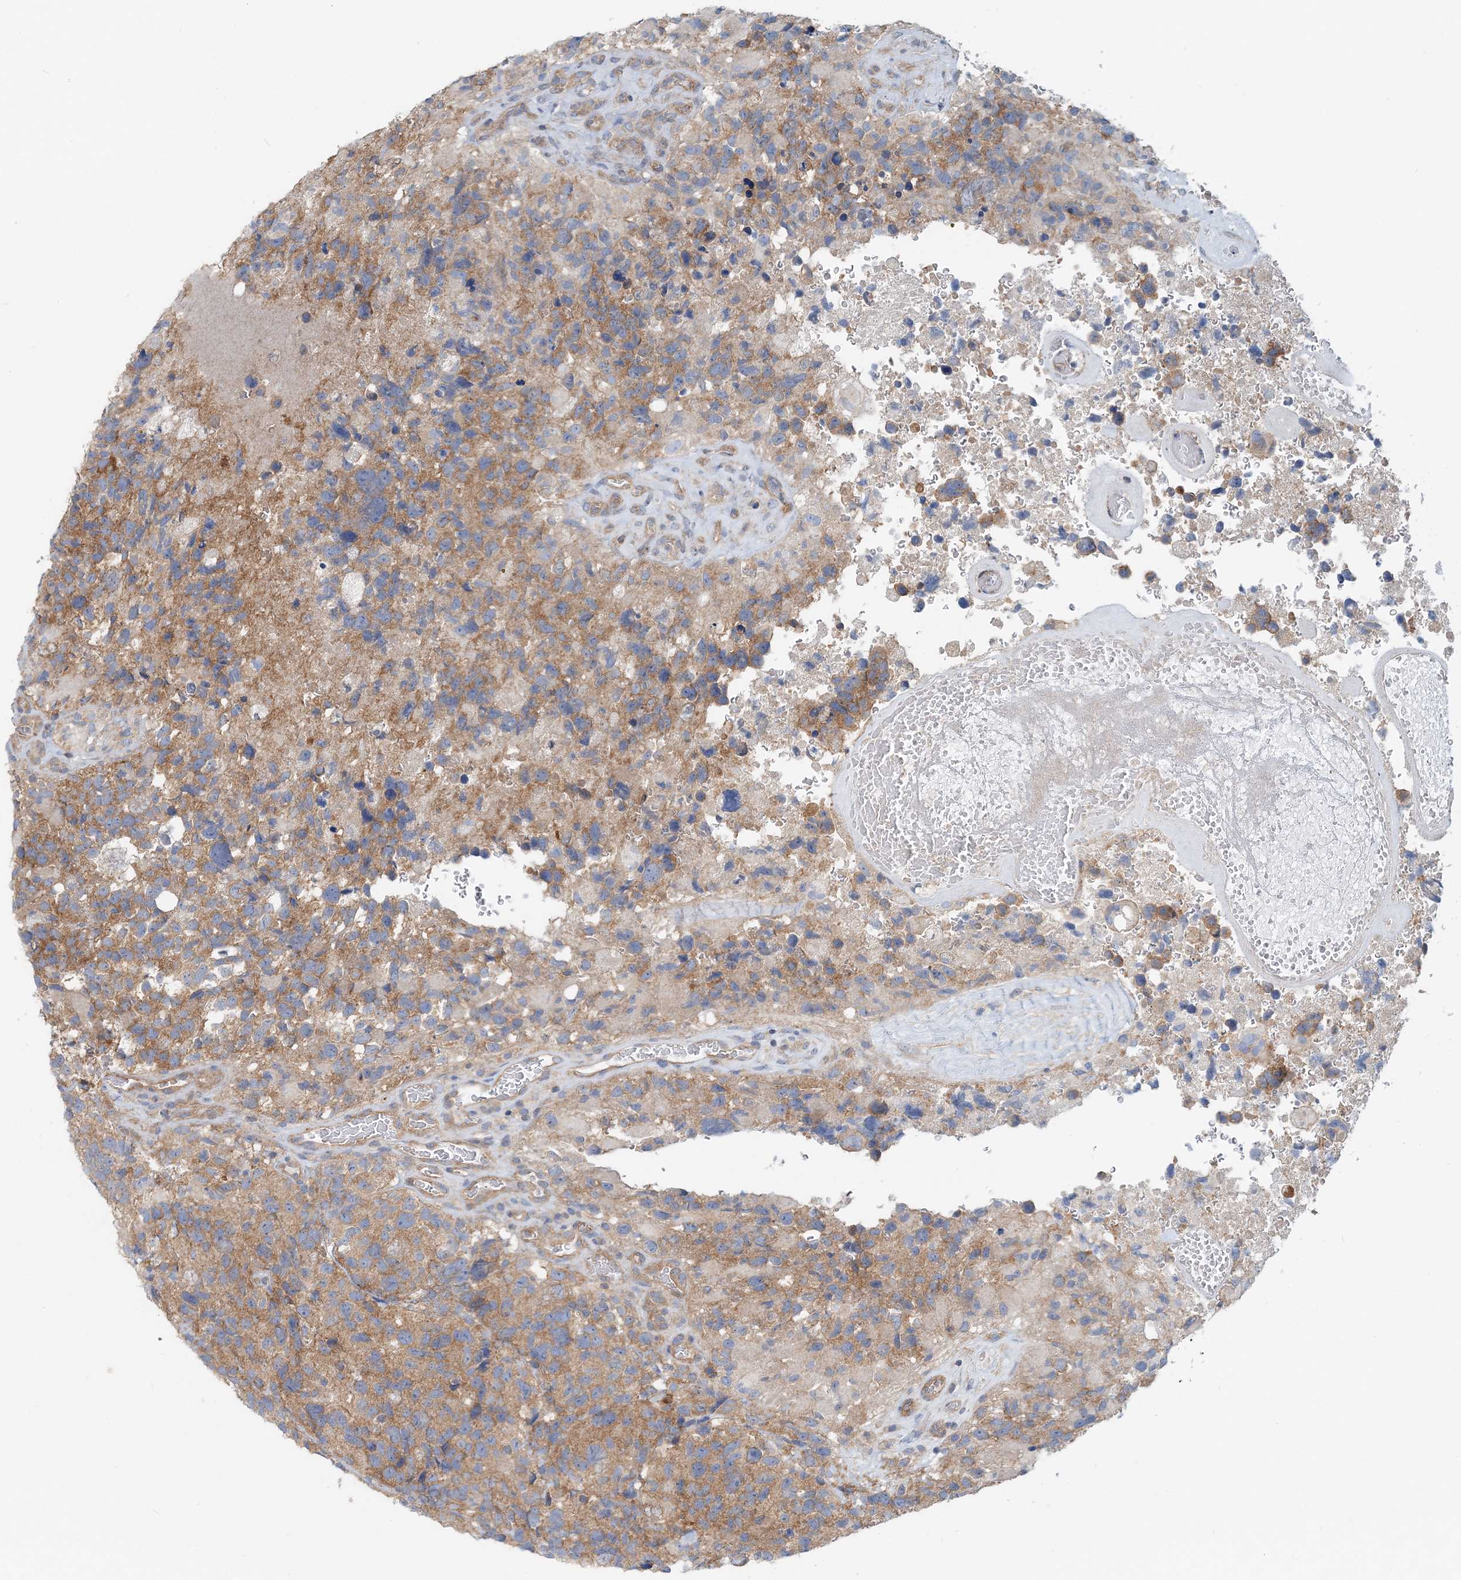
{"staining": {"intensity": "moderate", "quantity": "<25%", "location": "cytoplasmic/membranous"}, "tissue": "glioma", "cell_type": "Tumor cells", "image_type": "cancer", "snomed": [{"axis": "morphology", "description": "Glioma, malignant, High grade"}, {"axis": "topography", "description": "Brain"}], "caption": "A low amount of moderate cytoplasmic/membranous staining is identified in about <25% of tumor cells in malignant glioma (high-grade) tissue.", "gene": "MOB4", "patient": {"sex": "male", "age": 69}}